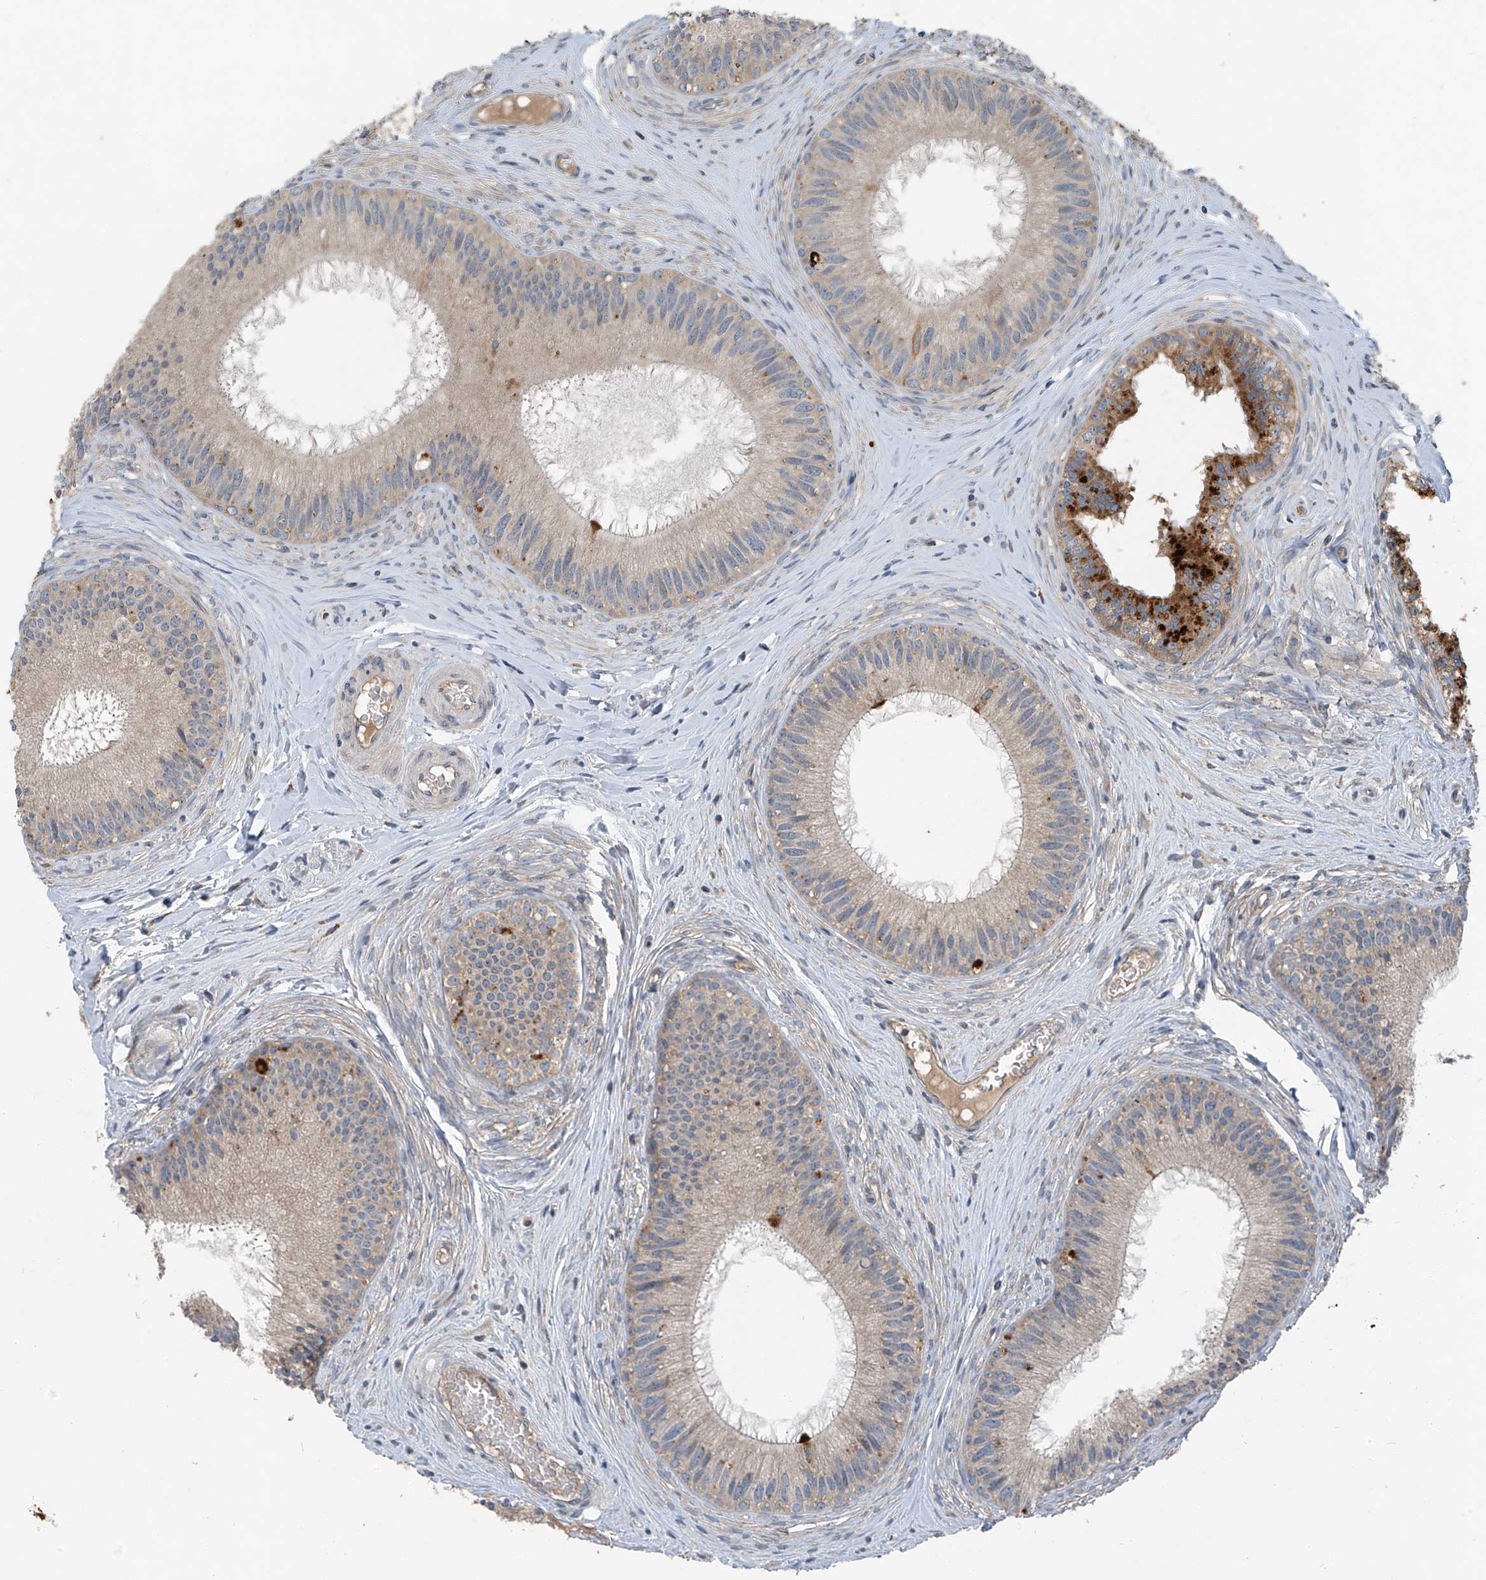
{"staining": {"intensity": "moderate", "quantity": "<25%", "location": "cytoplasmic/membranous"}, "tissue": "epididymis", "cell_type": "Glandular cells", "image_type": "normal", "snomed": [{"axis": "morphology", "description": "Normal tissue, NOS"}, {"axis": "topography", "description": "Epididymis"}], "caption": "IHC micrograph of normal human epididymis stained for a protein (brown), which demonstrates low levels of moderate cytoplasmic/membranous positivity in about <25% of glandular cells.", "gene": "FOXRED2", "patient": {"sex": "male", "age": 27}}